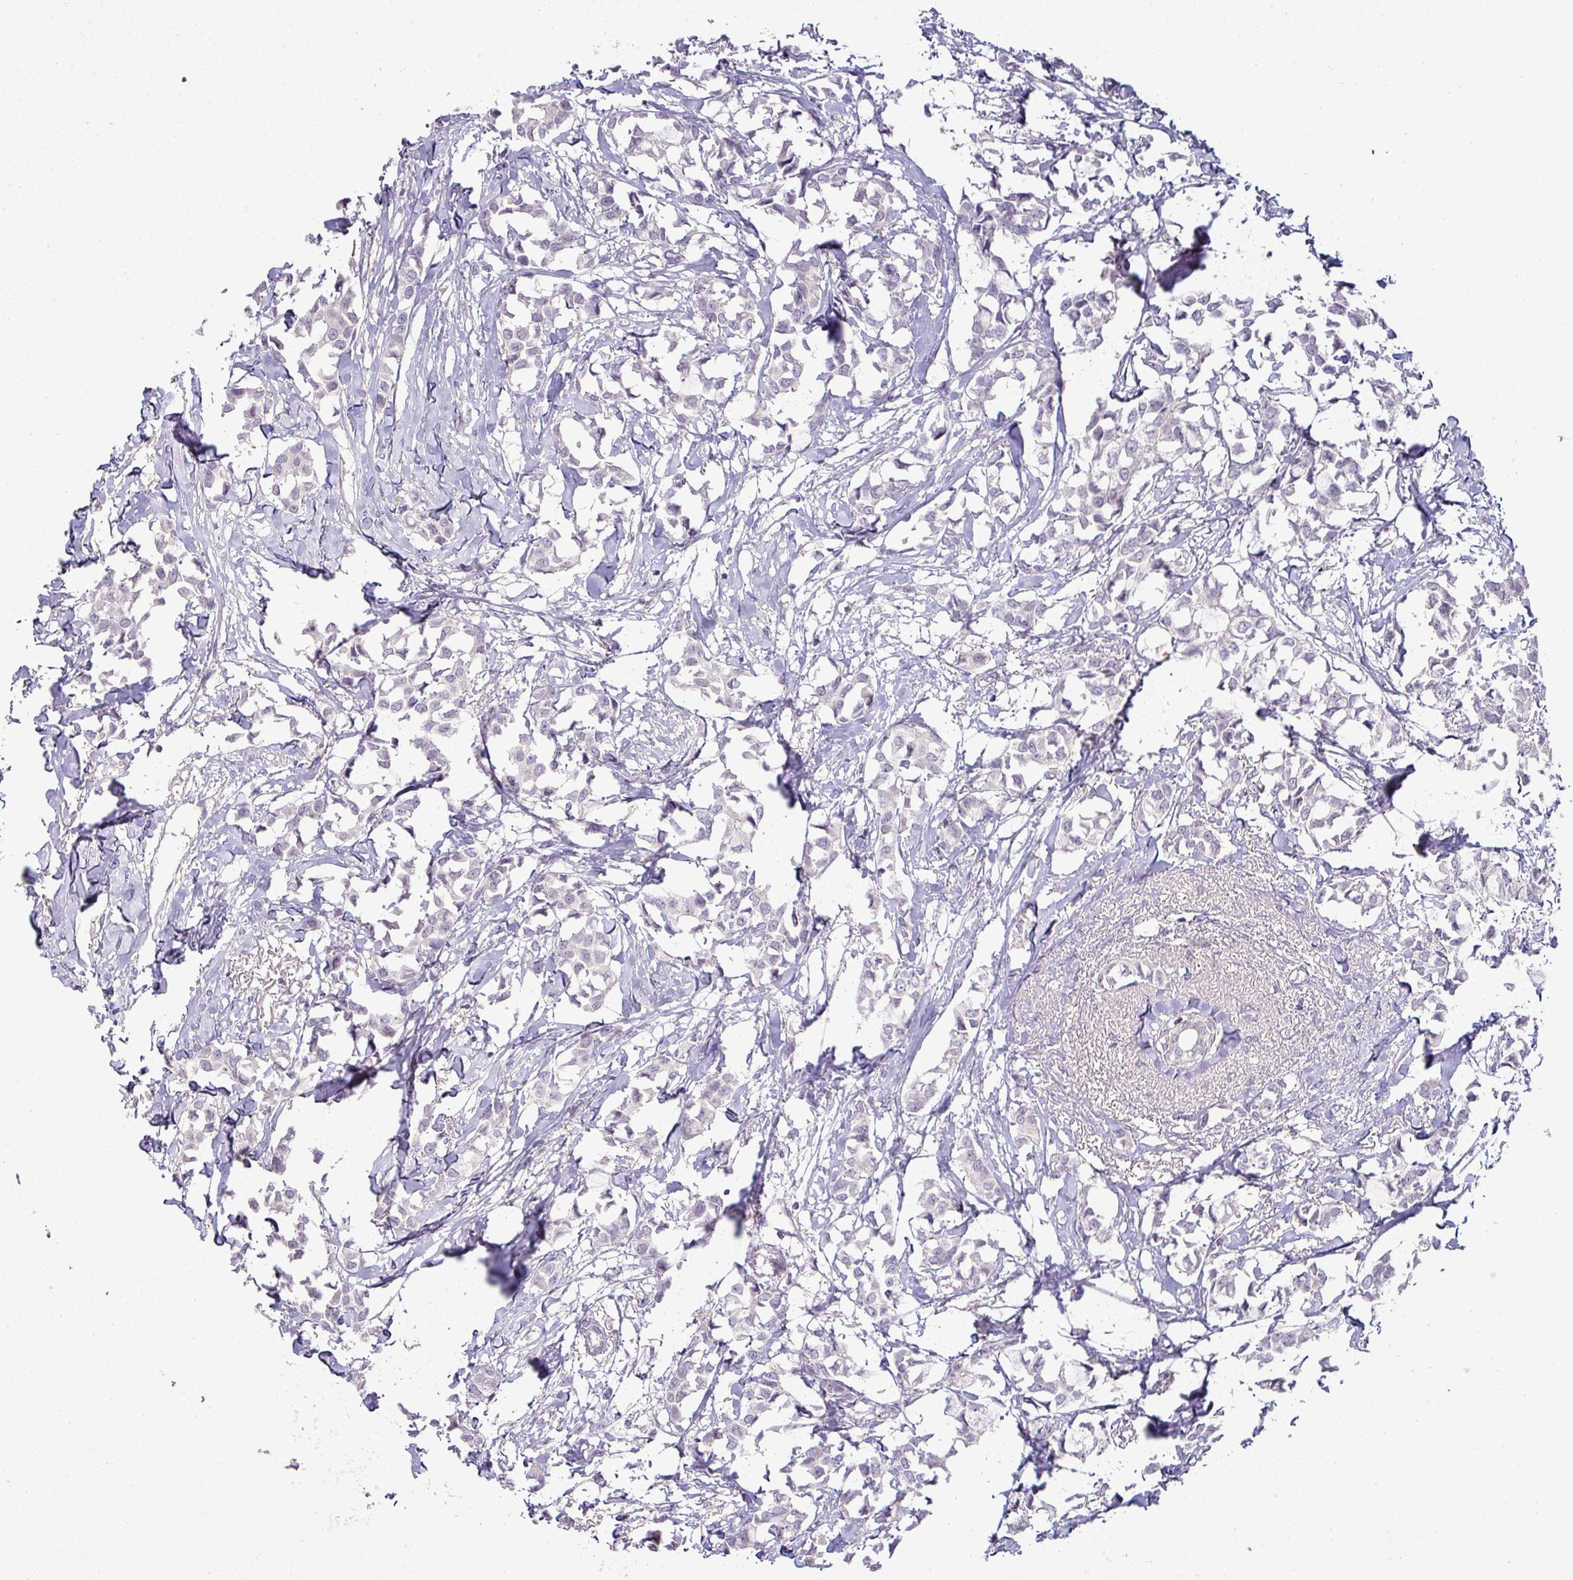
{"staining": {"intensity": "negative", "quantity": "none", "location": "none"}, "tissue": "breast cancer", "cell_type": "Tumor cells", "image_type": "cancer", "snomed": [{"axis": "morphology", "description": "Duct carcinoma"}, {"axis": "topography", "description": "Breast"}], "caption": "Micrograph shows no significant protein positivity in tumor cells of infiltrating ductal carcinoma (breast). (Brightfield microscopy of DAB (3,3'-diaminobenzidine) immunohistochemistry (IHC) at high magnification).", "gene": "APOM", "patient": {"sex": "female", "age": 73}}